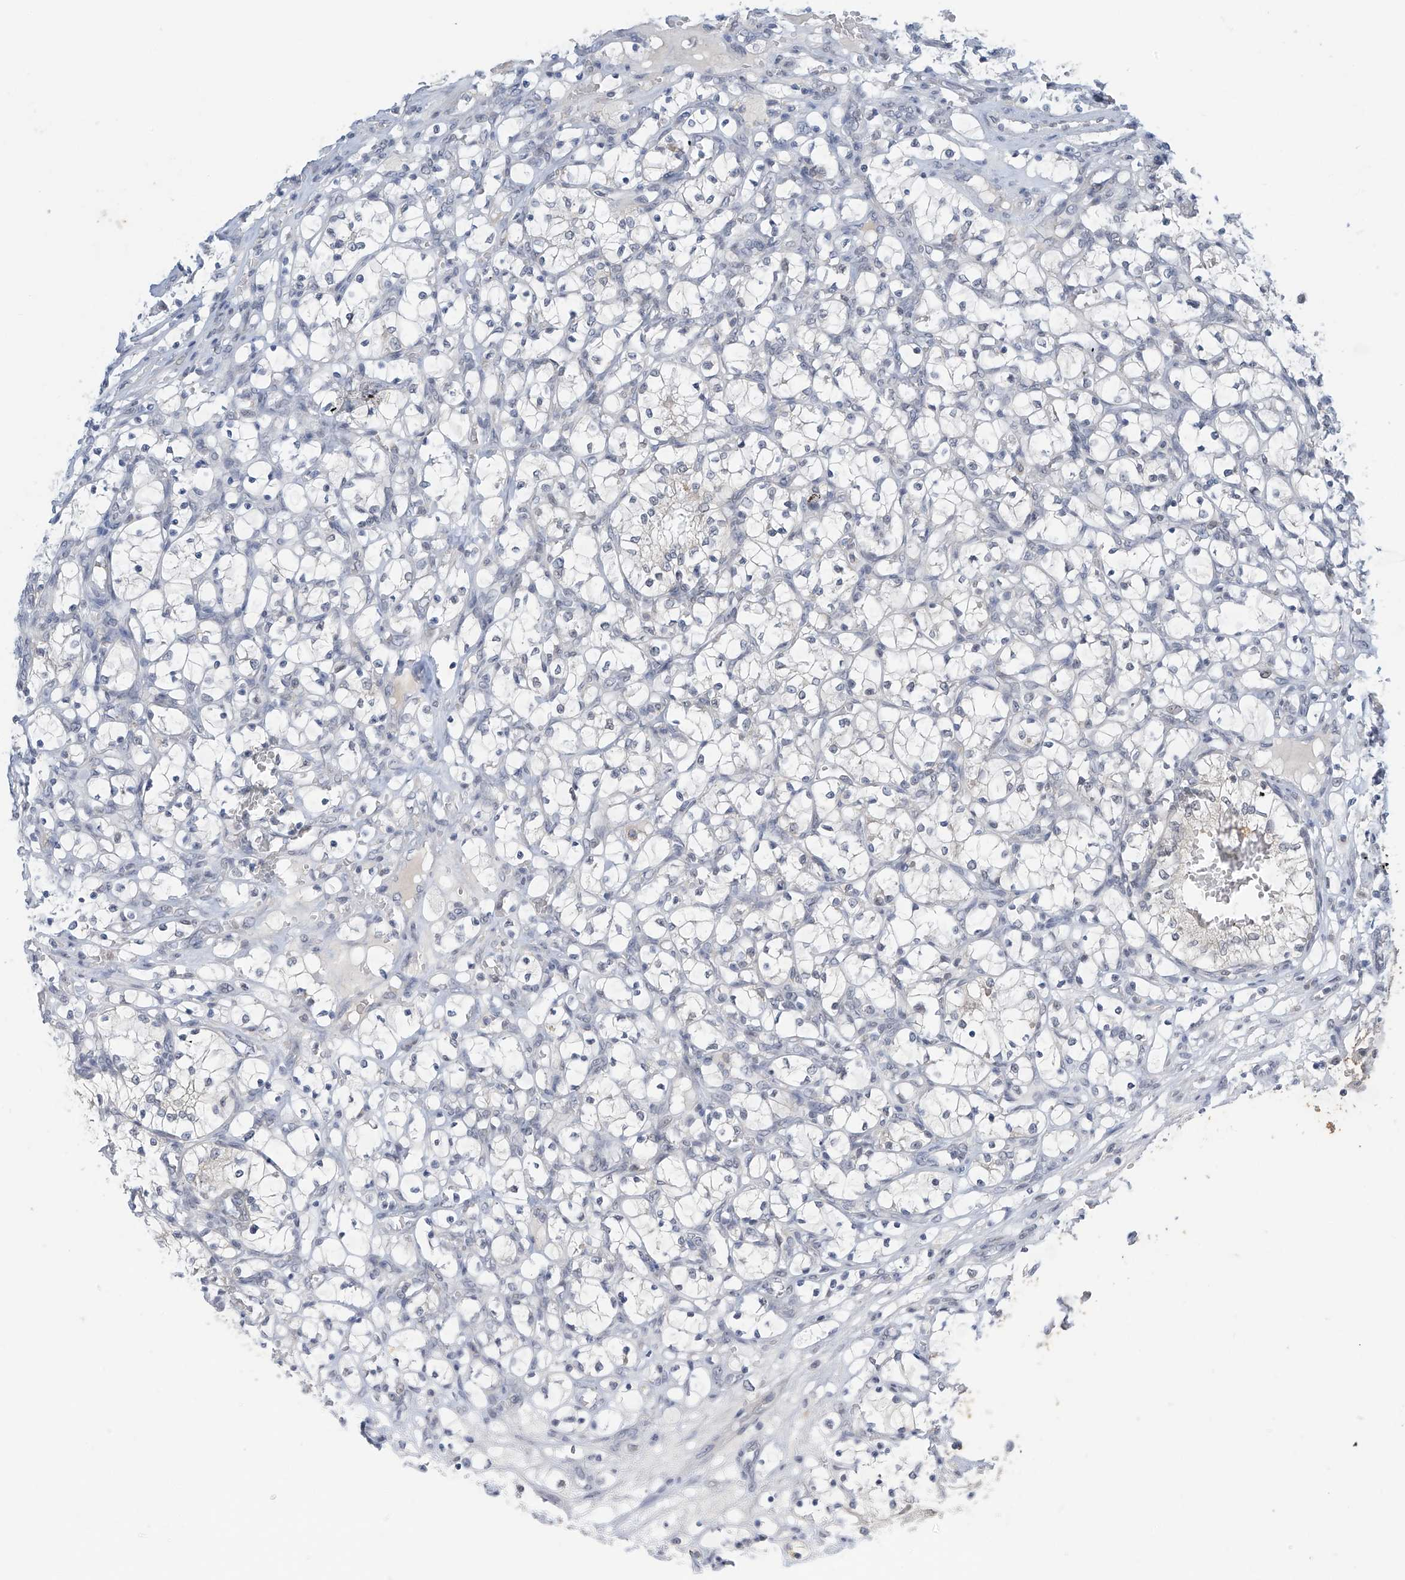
{"staining": {"intensity": "negative", "quantity": "none", "location": "none"}, "tissue": "renal cancer", "cell_type": "Tumor cells", "image_type": "cancer", "snomed": [{"axis": "morphology", "description": "Adenocarcinoma, NOS"}, {"axis": "topography", "description": "Kidney"}], "caption": "Human renal cancer (adenocarcinoma) stained for a protein using IHC shows no staining in tumor cells.", "gene": "APLF", "patient": {"sex": "female", "age": 69}}